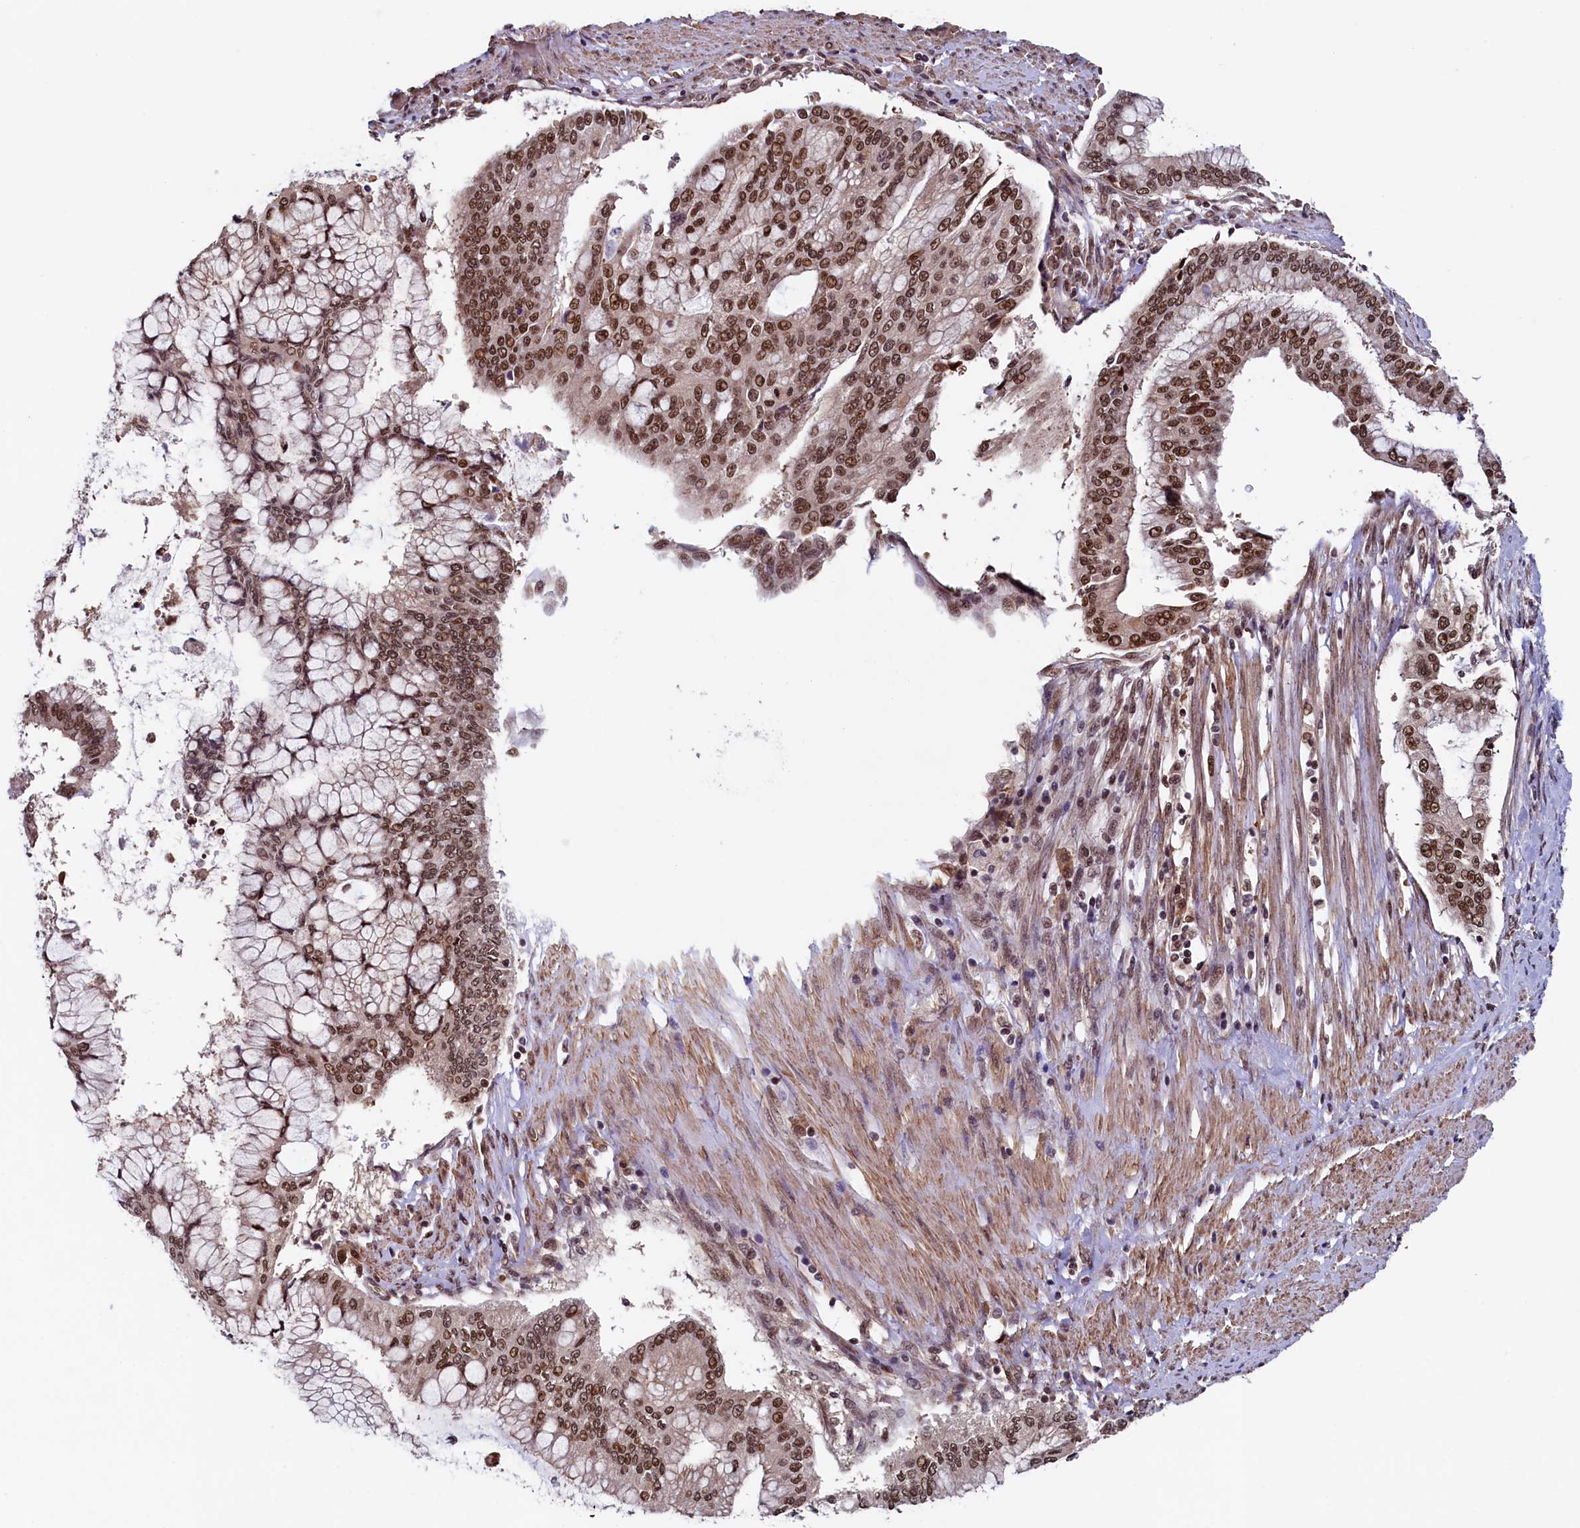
{"staining": {"intensity": "moderate", "quantity": ">75%", "location": "nuclear"}, "tissue": "pancreatic cancer", "cell_type": "Tumor cells", "image_type": "cancer", "snomed": [{"axis": "morphology", "description": "Adenocarcinoma, NOS"}, {"axis": "topography", "description": "Pancreas"}], "caption": "There is medium levels of moderate nuclear staining in tumor cells of pancreatic cancer, as demonstrated by immunohistochemical staining (brown color).", "gene": "LEO1", "patient": {"sex": "male", "age": 46}}